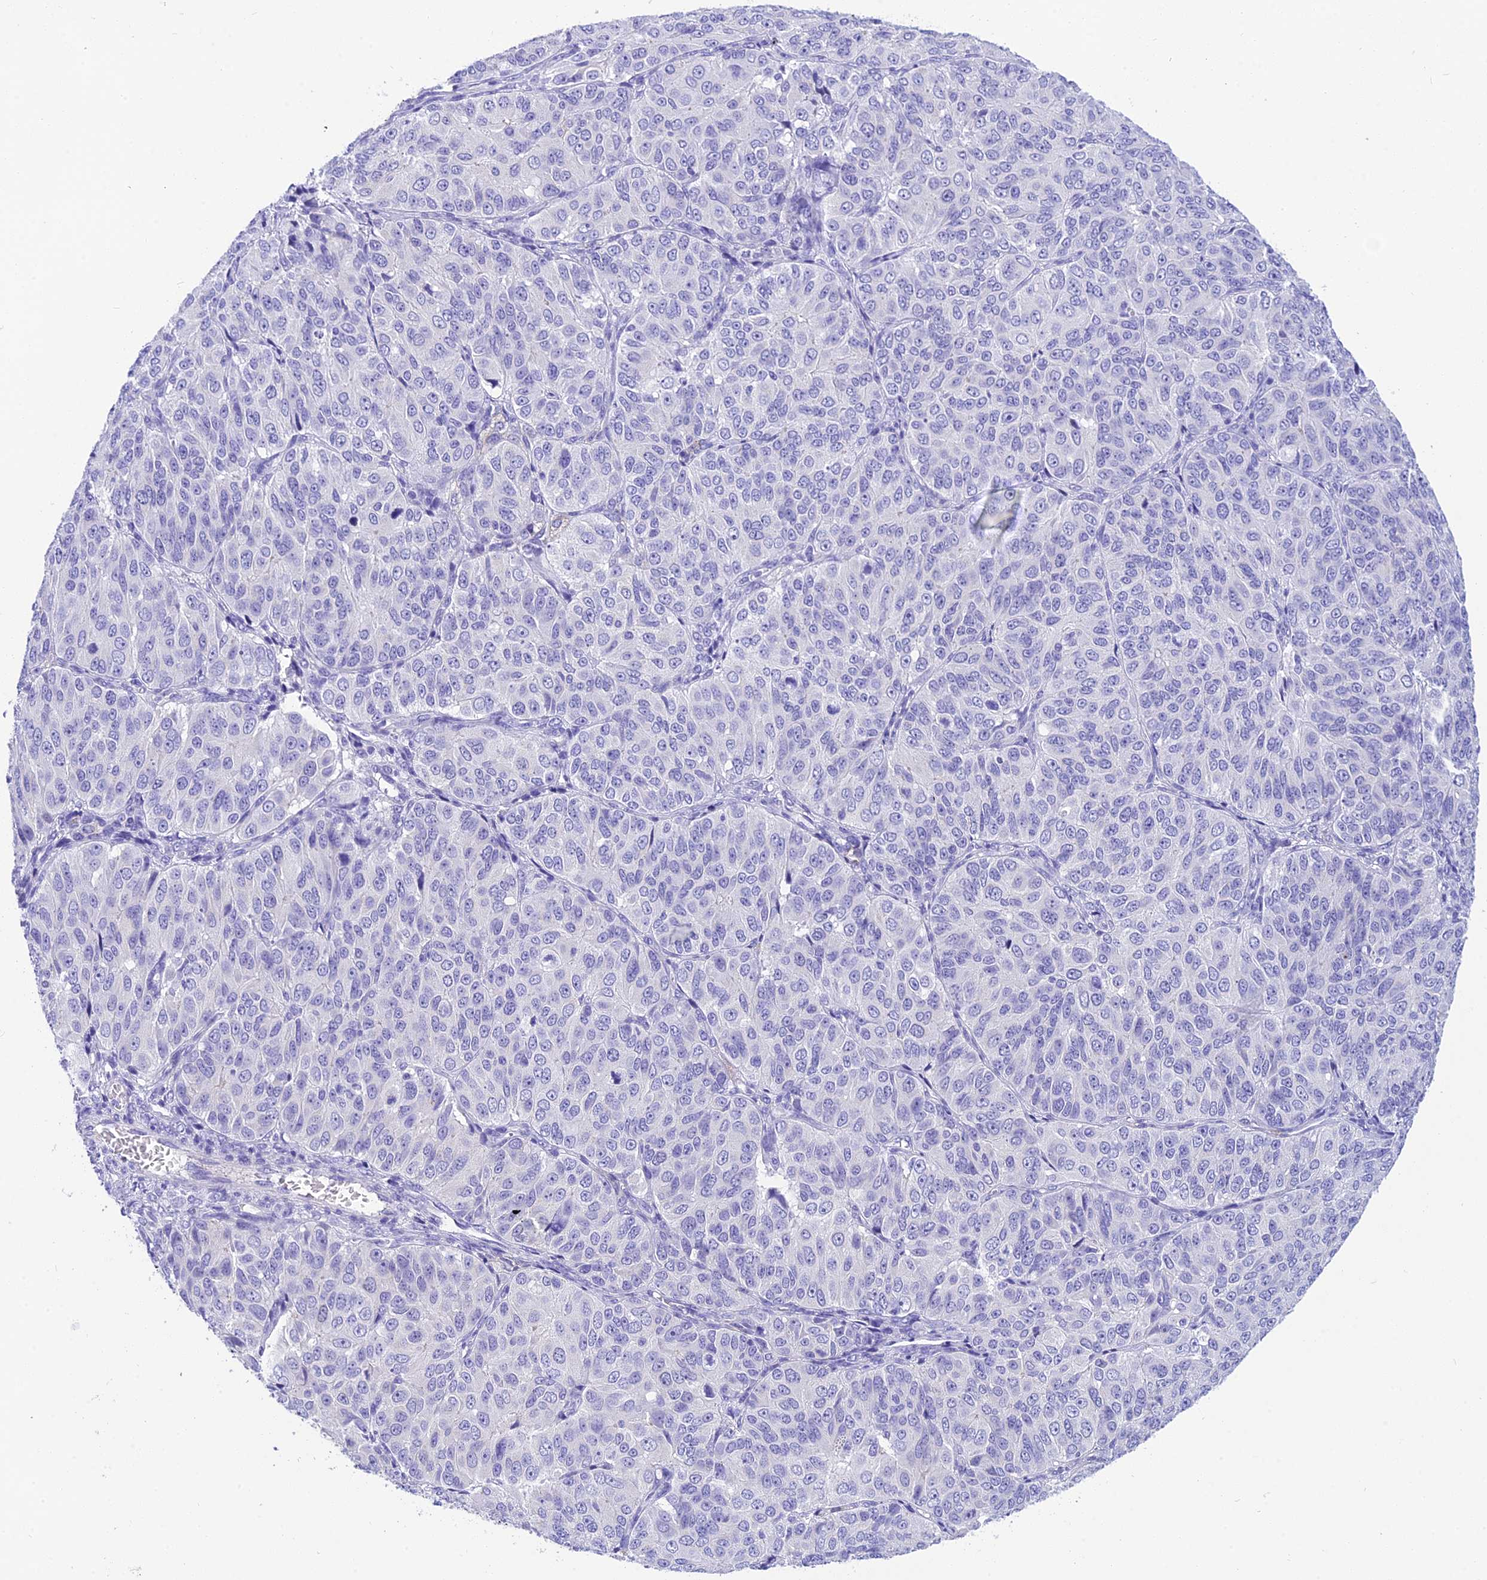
{"staining": {"intensity": "negative", "quantity": "none", "location": "none"}, "tissue": "ovarian cancer", "cell_type": "Tumor cells", "image_type": "cancer", "snomed": [{"axis": "morphology", "description": "Carcinoma, endometroid"}, {"axis": "topography", "description": "Ovary"}], "caption": "DAB immunohistochemical staining of ovarian cancer exhibits no significant staining in tumor cells.", "gene": "KDELR3", "patient": {"sex": "female", "age": 51}}